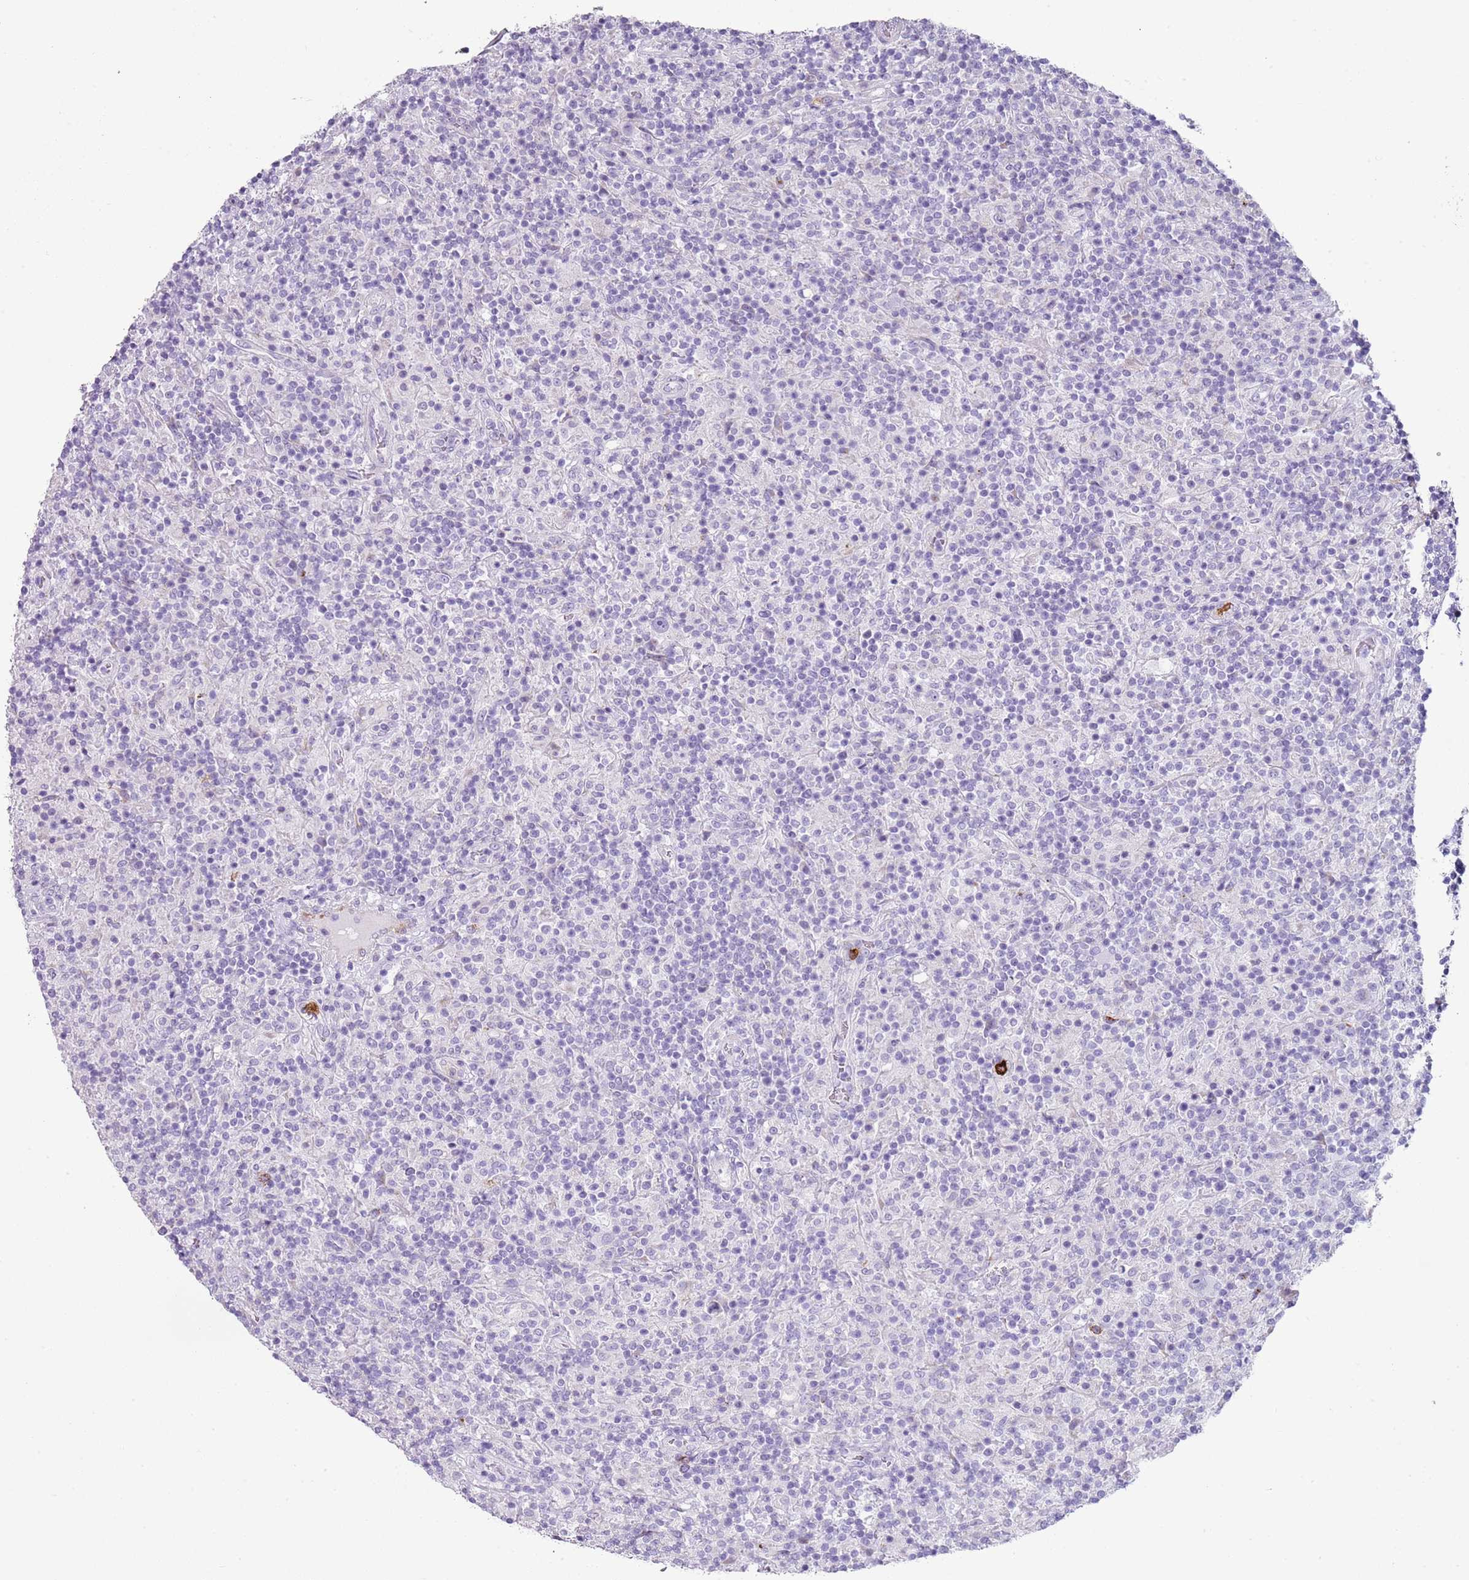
{"staining": {"intensity": "negative", "quantity": "none", "location": "none"}, "tissue": "lymphoma", "cell_type": "Tumor cells", "image_type": "cancer", "snomed": [{"axis": "morphology", "description": "Hodgkin's disease, NOS"}, {"axis": "topography", "description": "Lymph node"}], "caption": "The micrograph shows no significant expression in tumor cells of Hodgkin's disease.", "gene": "CD177", "patient": {"sex": "male", "age": 70}}